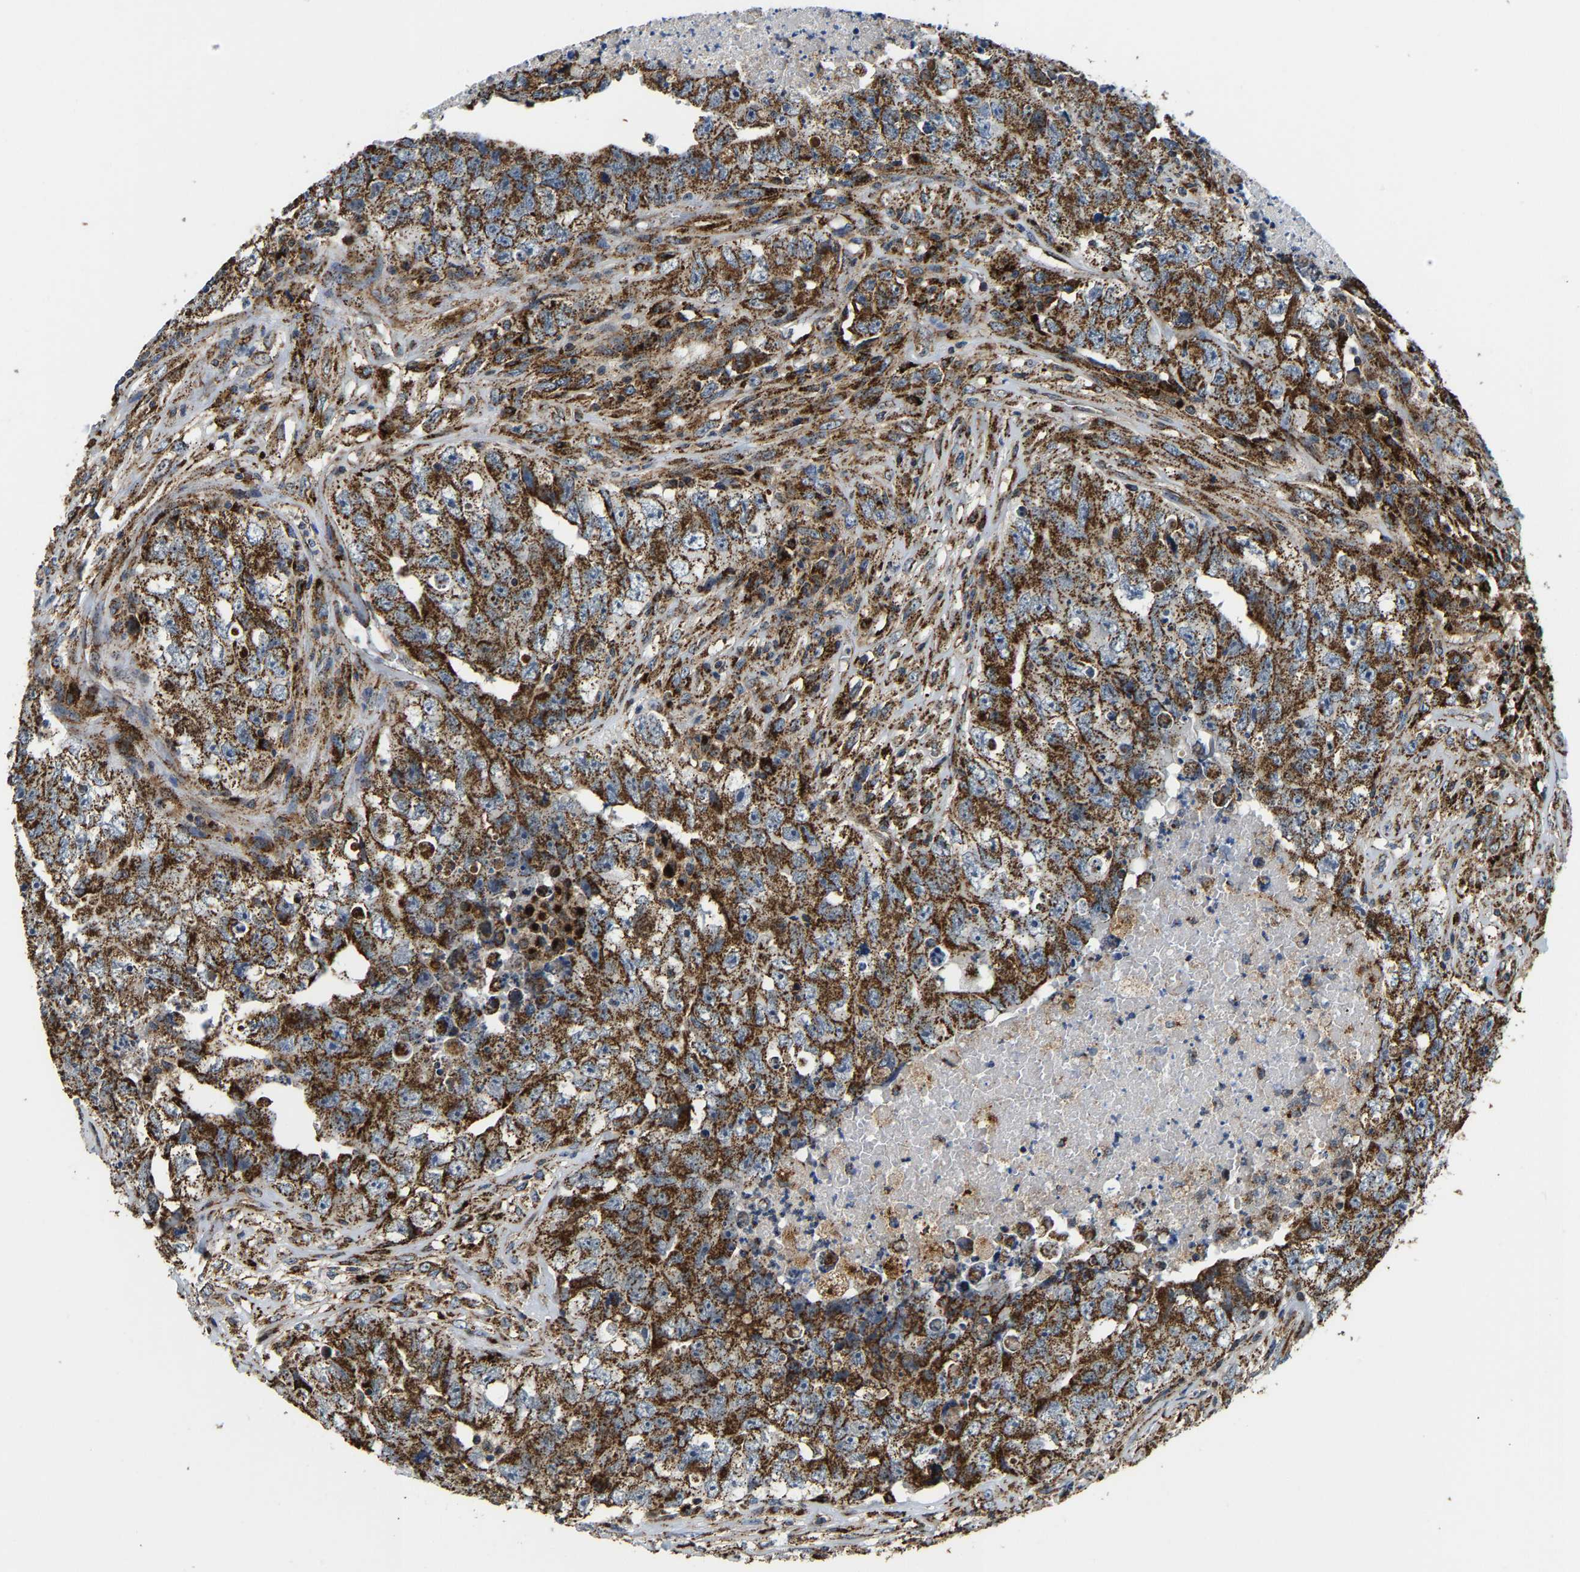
{"staining": {"intensity": "strong", "quantity": "25%-75%", "location": "cytoplasmic/membranous"}, "tissue": "testis cancer", "cell_type": "Tumor cells", "image_type": "cancer", "snomed": [{"axis": "morphology", "description": "Carcinoma, Embryonal, NOS"}, {"axis": "topography", "description": "Testis"}], "caption": "Immunohistochemical staining of human embryonal carcinoma (testis) reveals strong cytoplasmic/membranous protein positivity in about 25%-75% of tumor cells. The staining was performed using DAB, with brown indicating positive protein expression. Nuclei are stained blue with hematoxylin.", "gene": "GIMAP7", "patient": {"sex": "male", "age": 32}}